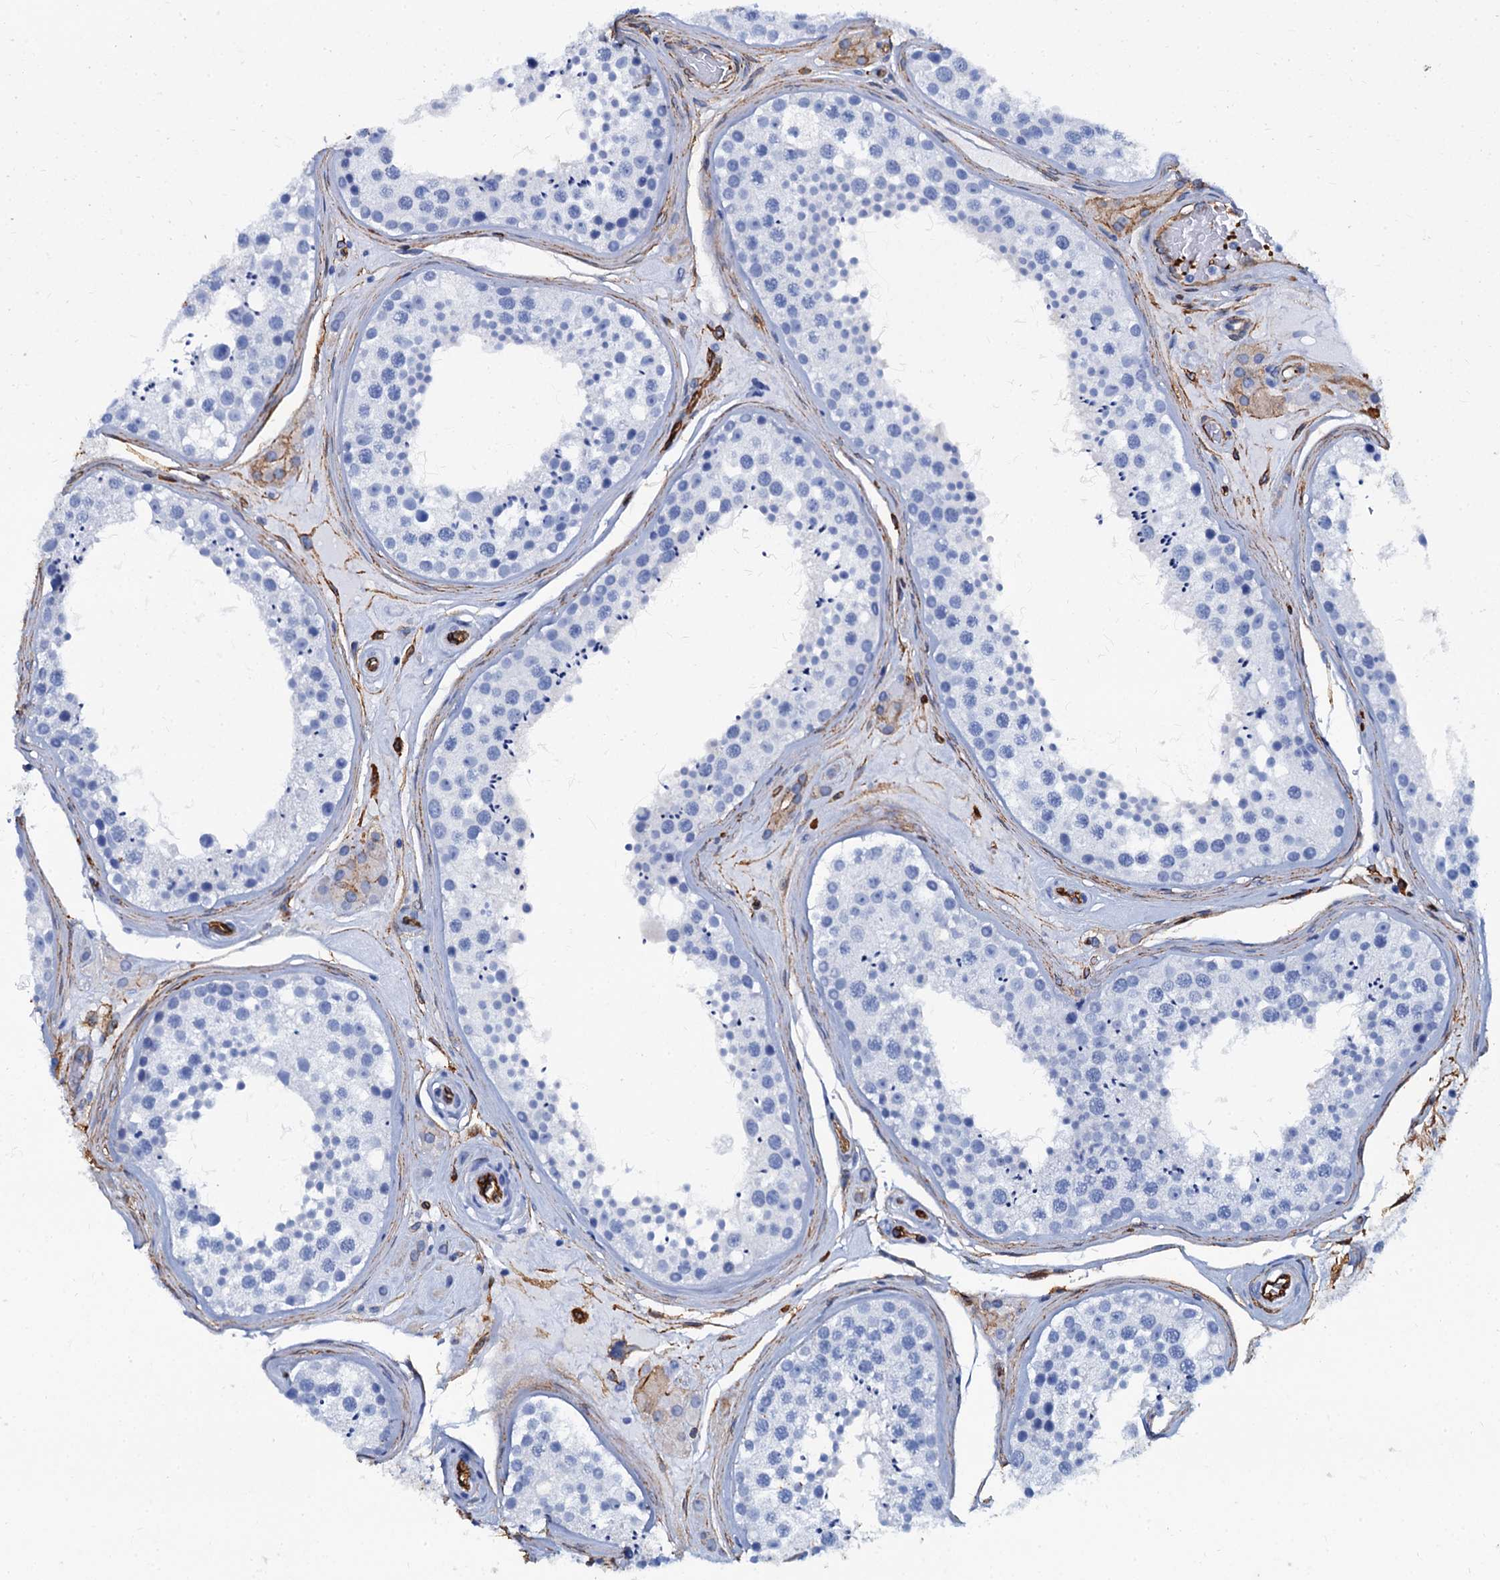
{"staining": {"intensity": "negative", "quantity": "none", "location": "none"}, "tissue": "testis", "cell_type": "Cells in seminiferous ducts", "image_type": "normal", "snomed": [{"axis": "morphology", "description": "Normal tissue, NOS"}, {"axis": "topography", "description": "Testis"}], "caption": "Unremarkable testis was stained to show a protein in brown. There is no significant staining in cells in seminiferous ducts.", "gene": "CAVIN2", "patient": {"sex": "male", "age": 46}}